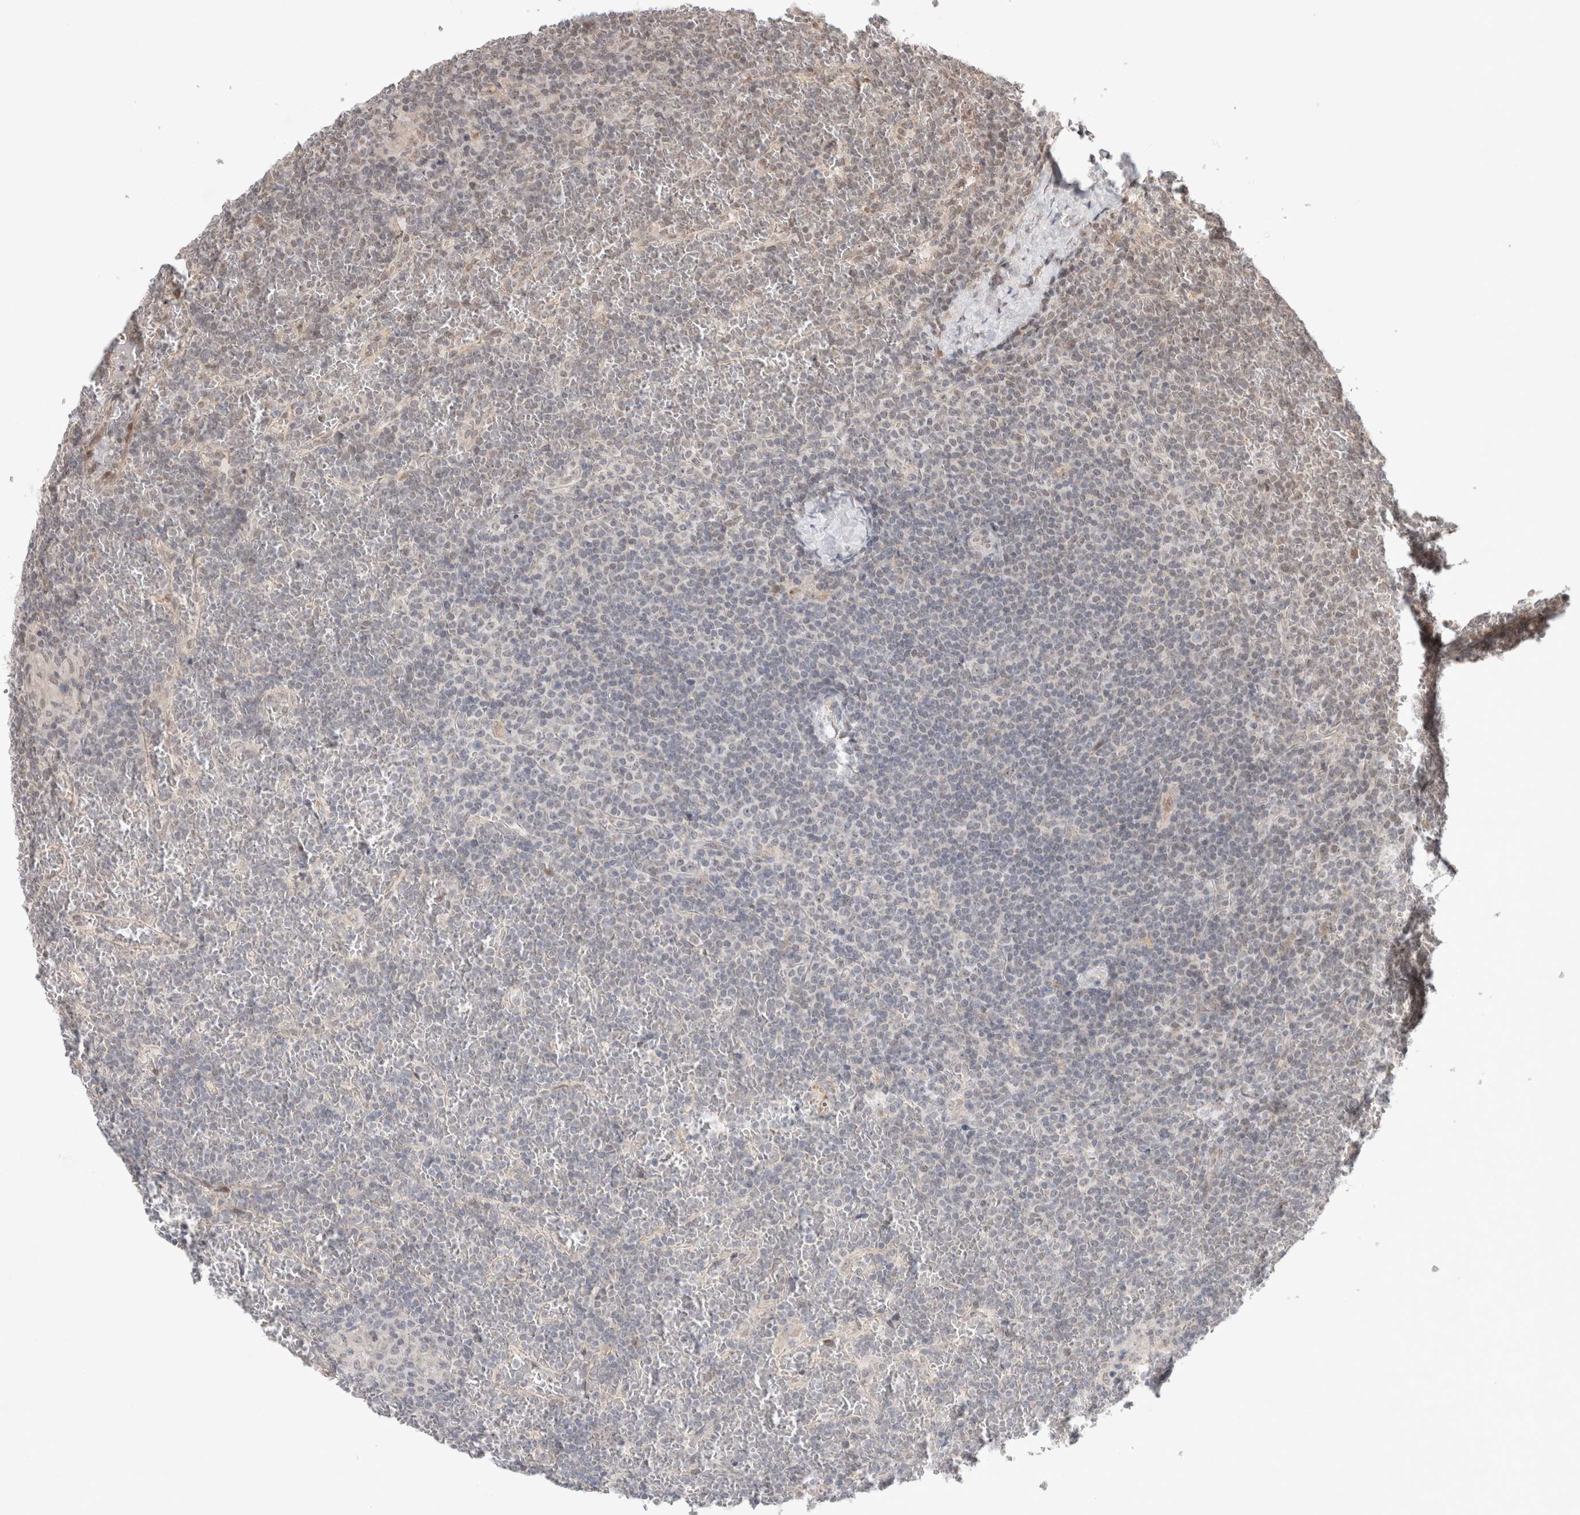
{"staining": {"intensity": "negative", "quantity": "none", "location": "none"}, "tissue": "lymphoma", "cell_type": "Tumor cells", "image_type": "cancer", "snomed": [{"axis": "morphology", "description": "Malignant lymphoma, non-Hodgkin's type, Low grade"}, {"axis": "topography", "description": "Spleen"}], "caption": "Human lymphoma stained for a protein using IHC demonstrates no expression in tumor cells.", "gene": "SYDE2", "patient": {"sex": "female", "age": 19}}